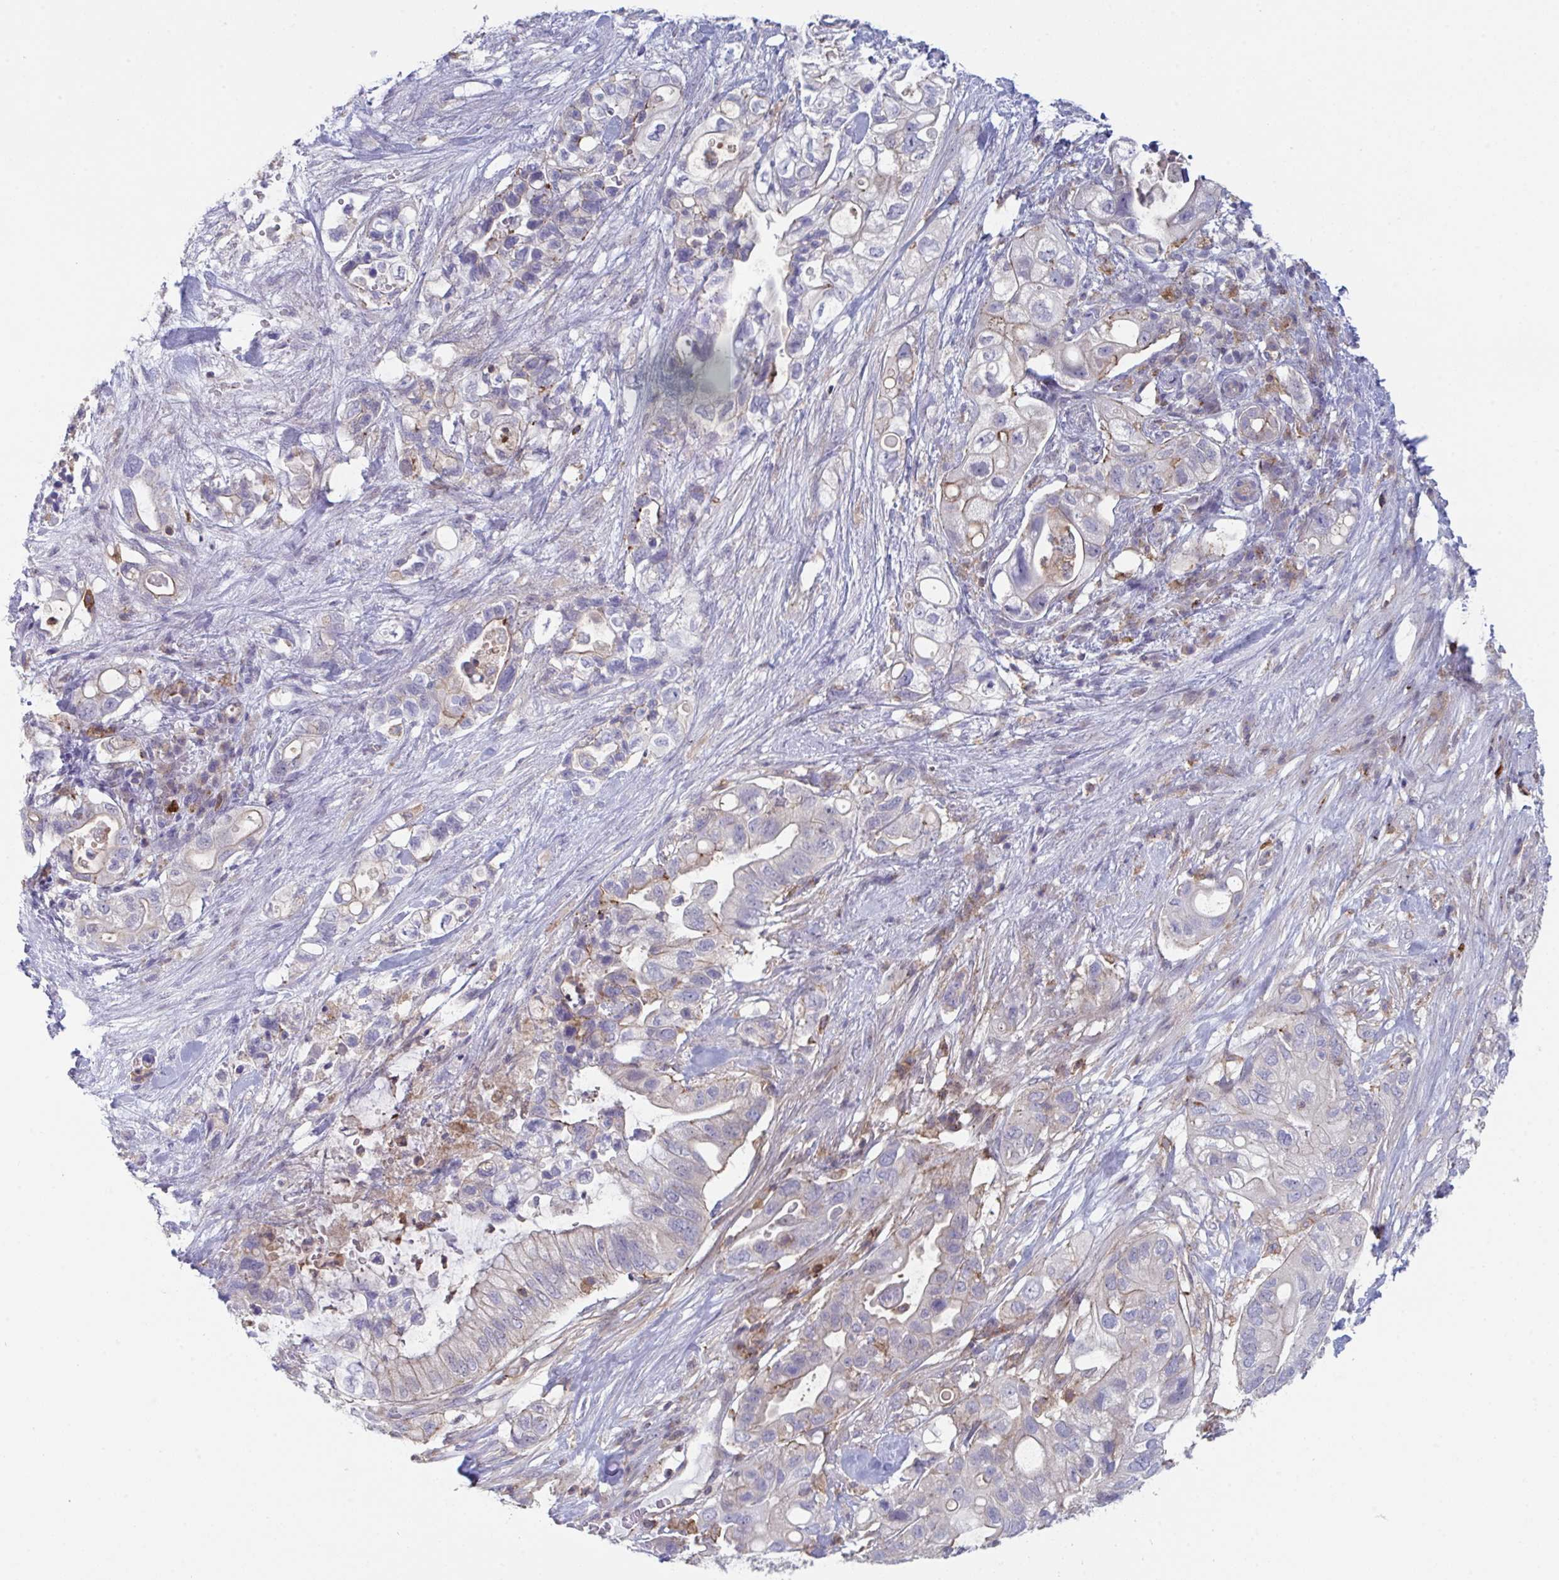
{"staining": {"intensity": "moderate", "quantity": "<25%", "location": "cytoplasmic/membranous"}, "tissue": "pancreatic cancer", "cell_type": "Tumor cells", "image_type": "cancer", "snomed": [{"axis": "morphology", "description": "Adenocarcinoma, NOS"}, {"axis": "topography", "description": "Pancreas"}], "caption": "Adenocarcinoma (pancreatic) tissue exhibits moderate cytoplasmic/membranous expression in about <25% of tumor cells, visualized by immunohistochemistry.", "gene": "DISP2", "patient": {"sex": "female", "age": 72}}